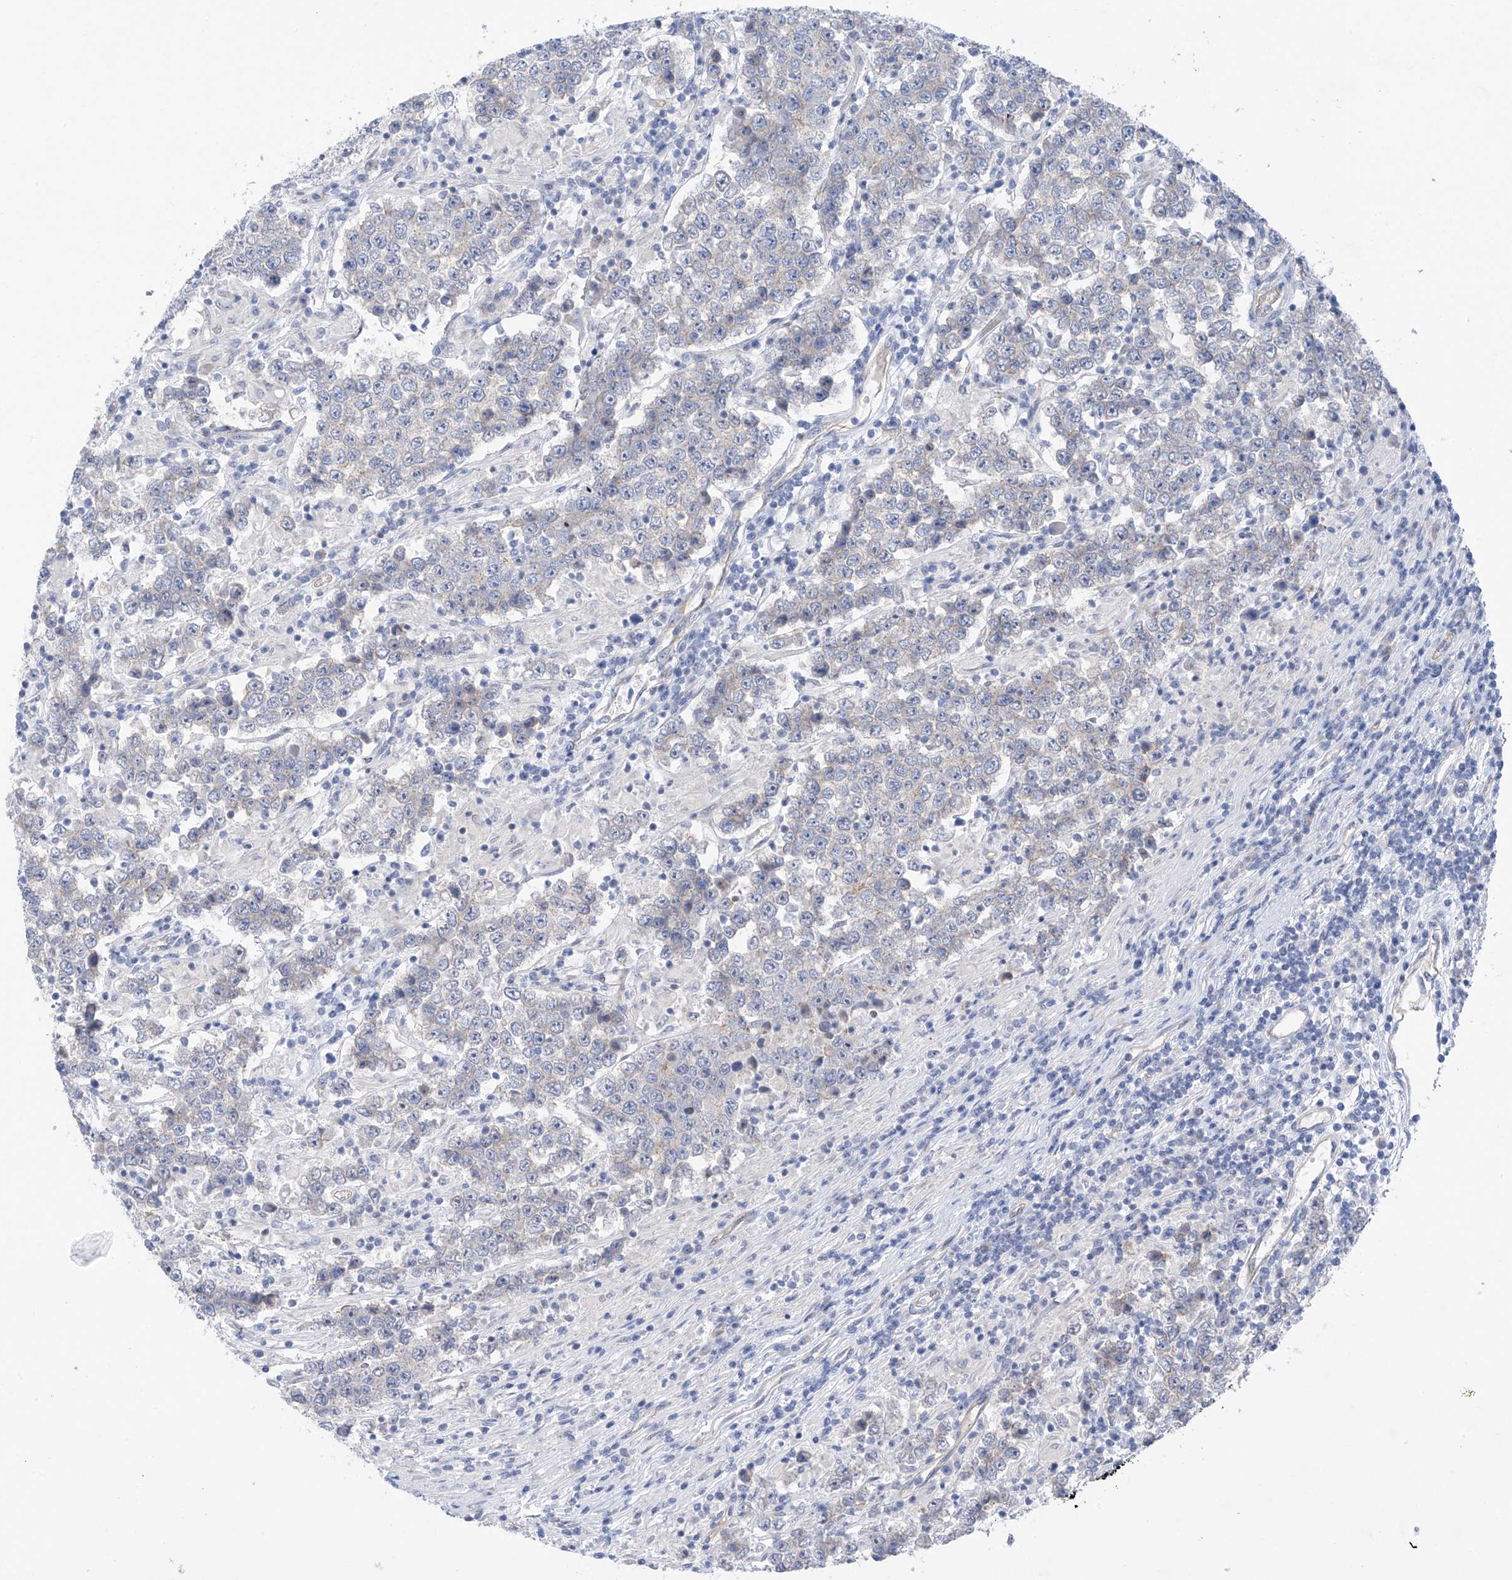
{"staining": {"intensity": "negative", "quantity": "none", "location": "none"}, "tissue": "testis cancer", "cell_type": "Tumor cells", "image_type": "cancer", "snomed": [{"axis": "morphology", "description": "Normal tissue, NOS"}, {"axis": "morphology", "description": "Urothelial carcinoma, High grade"}, {"axis": "morphology", "description": "Seminoma, NOS"}, {"axis": "morphology", "description": "Carcinoma, Embryonal, NOS"}, {"axis": "topography", "description": "Urinary bladder"}, {"axis": "topography", "description": "Testis"}], "caption": "Tumor cells show no significant expression in testis cancer (seminoma).", "gene": "PIK3C2B", "patient": {"sex": "male", "age": 41}}